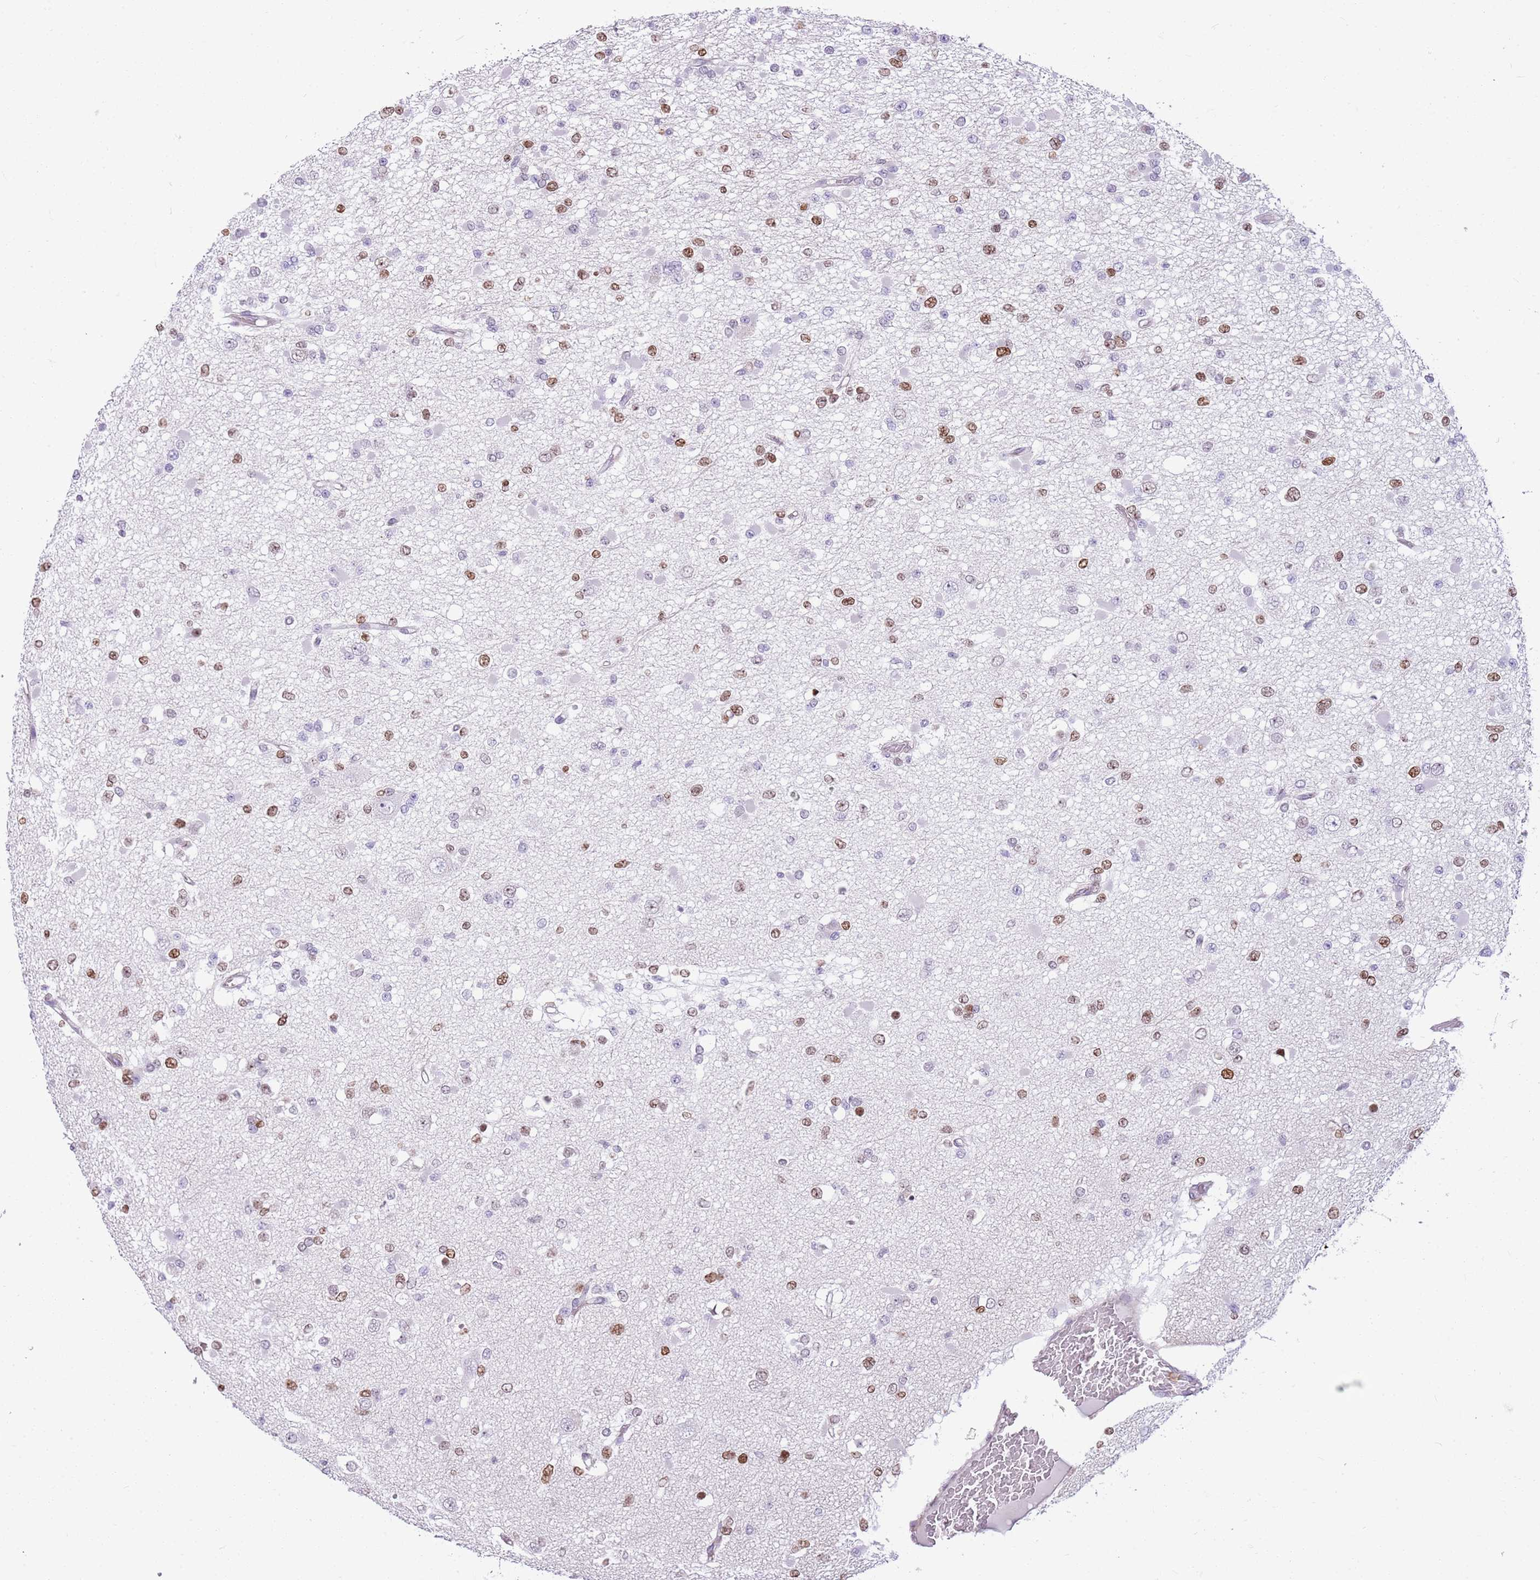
{"staining": {"intensity": "moderate", "quantity": "25%-75%", "location": "nuclear"}, "tissue": "glioma", "cell_type": "Tumor cells", "image_type": "cancer", "snomed": [{"axis": "morphology", "description": "Glioma, malignant, Low grade"}, {"axis": "topography", "description": "Brain"}], "caption": "A micrograph showing moderate nuclear staining in approximately 25%-75% of tumor cells in low-grade glioma (malignant), as visualized by brown immunohistochemical staining.", "gene": "DHX32", "patient": {"sex": "female", "age": 22}}